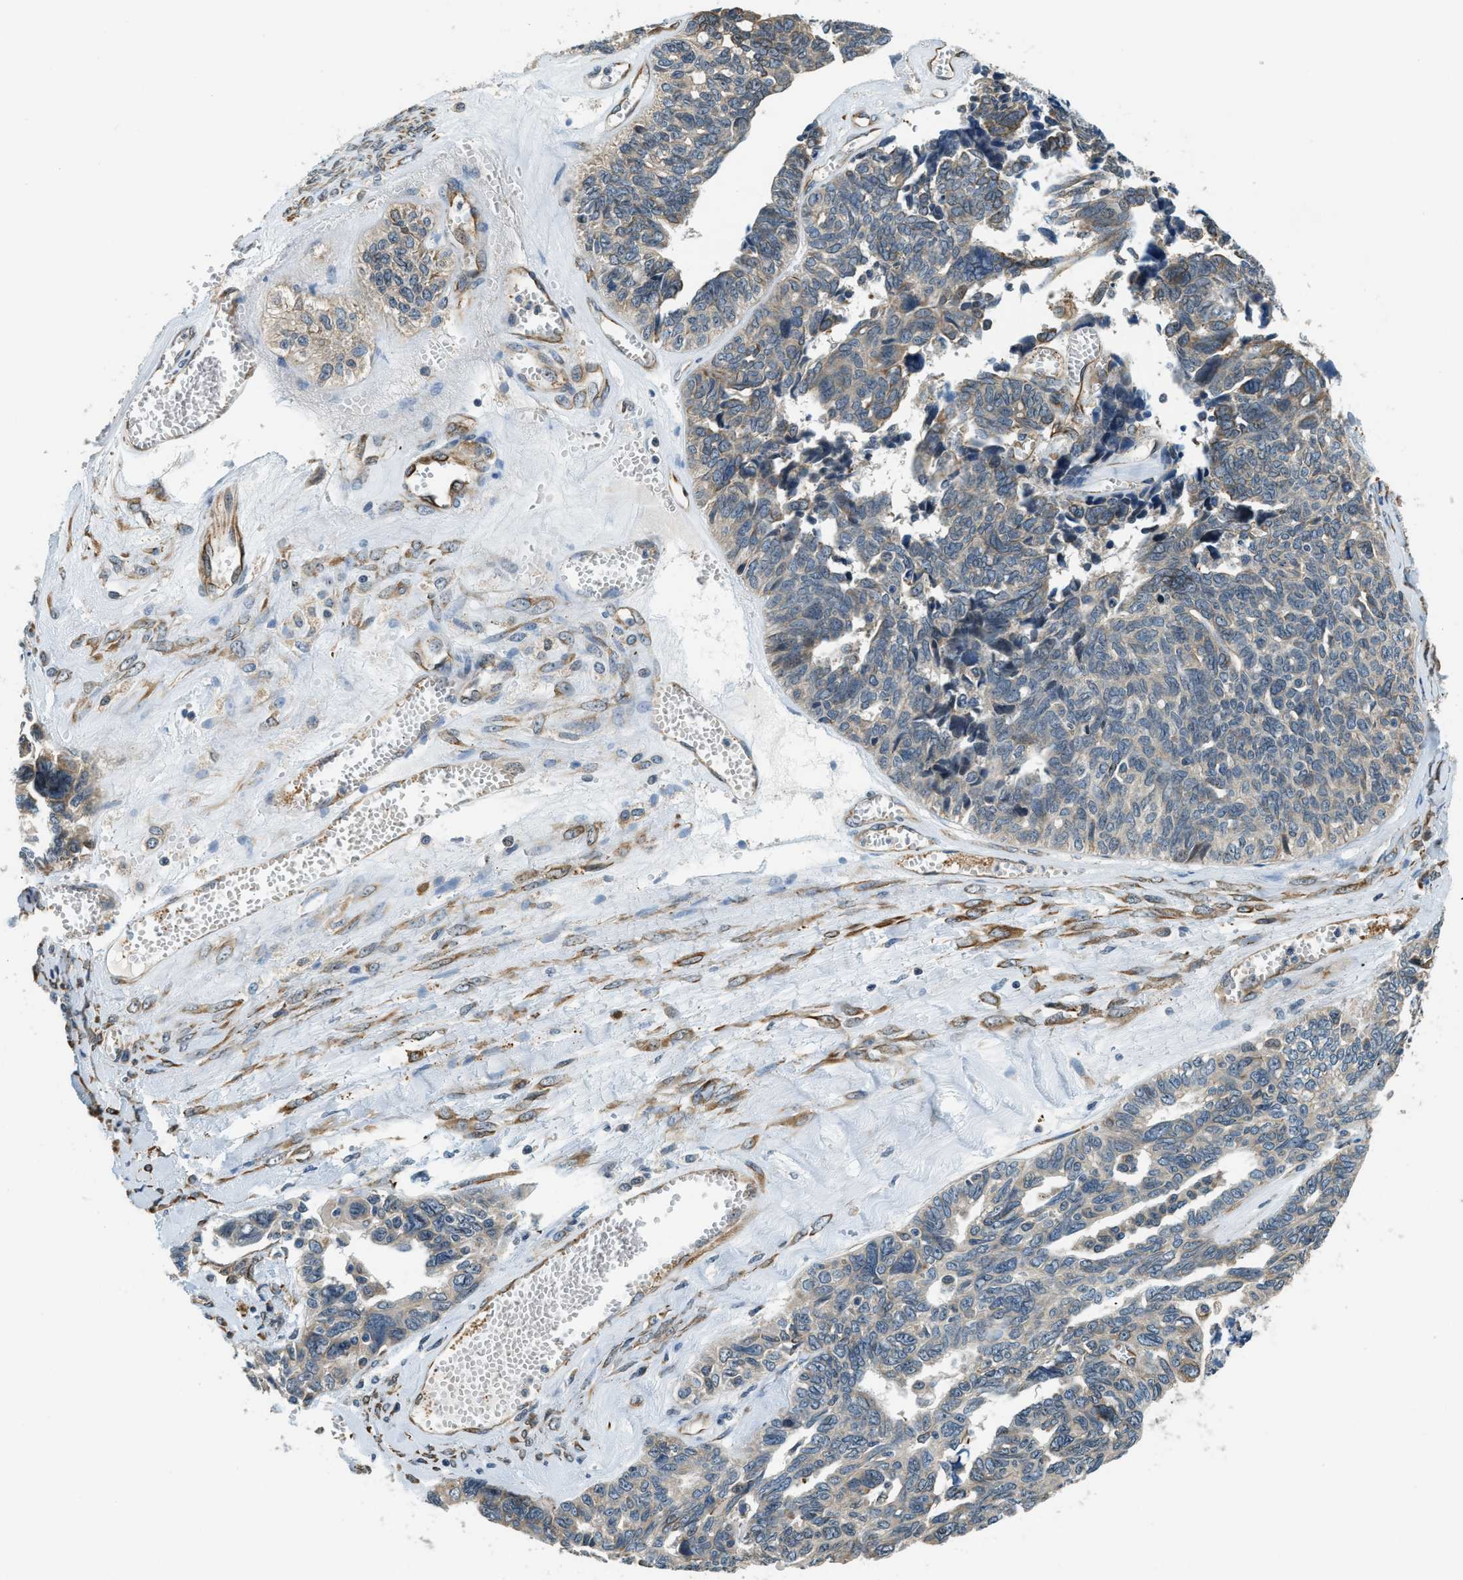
{"staining": {"intensity": "moderate", "quantity": "25%-75%", "location": "cytoplasmic/membranous"}, "tissue": "ovarian cancer", "cell_type": "Tumor cells", "image_type": "cancer", "snomed": [{"axis": "morphology", "description": "Cystadenocarcinoma, serous, NOS"}, {"axis": "topography", "description": "Ovary"}], "caption": "Tumor cells display medium levels of moderate cytoplasmic/membranous staining in approximately 25%-75% of cells in human ovarian serous cystadenocarcinoma. (DAB (3,3'-diaminobenzidine) IHC with brightfield microscopy, high magnification).", "gene": "ALOX12", "patient": {"sex": "female", "age": 79}}